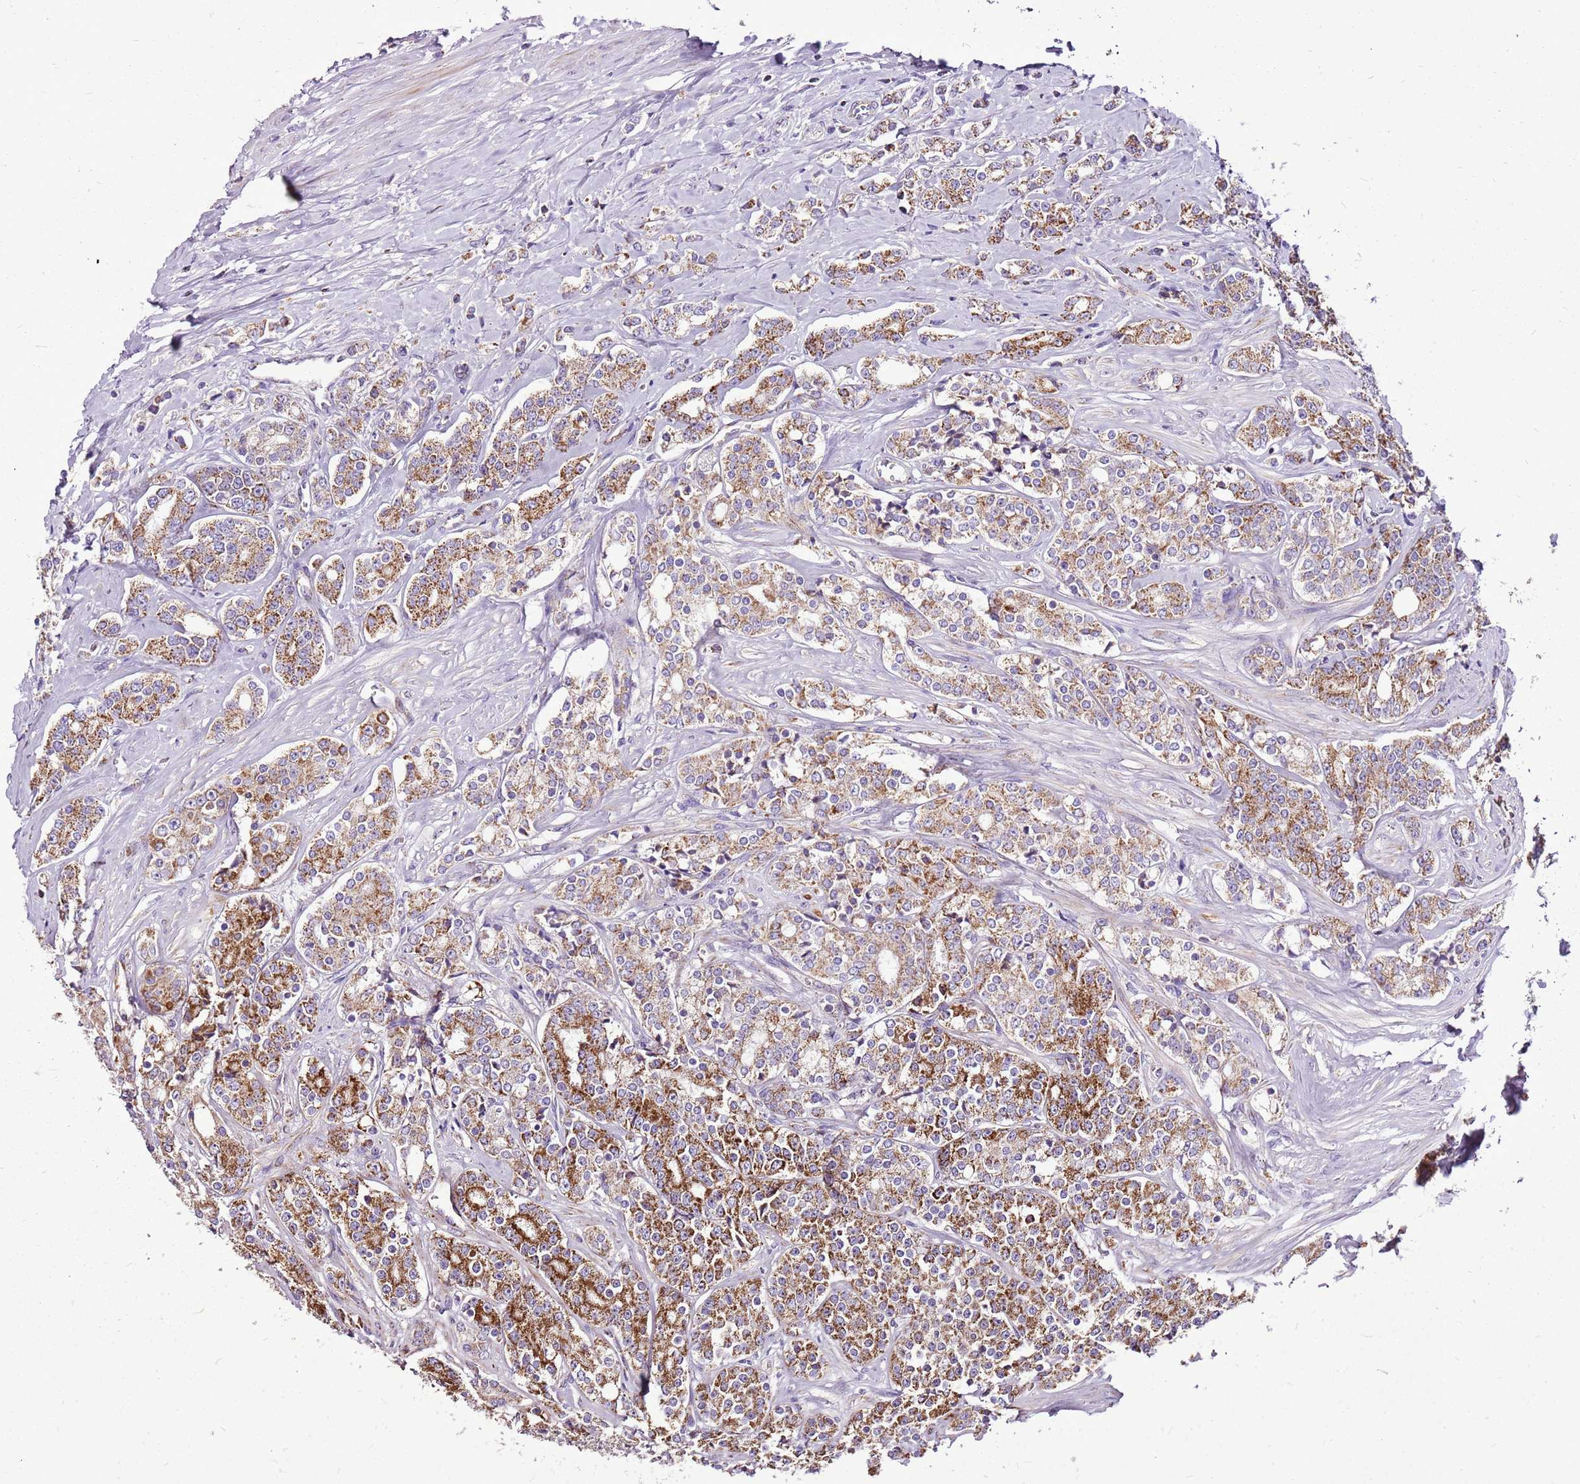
{"staining": {"intensity": "moderate", "quantity": ">75%", "location": "cytoplasmic/membranous"}, "tissue": "prostate cancer", "cell_type": "Tumor cells", "image_type": "cancer", "snomed": [{"axis": "morphology", "description": "Adenocarcinoma, High grade"}, {"axis": "topography", "description": "Prostate"}], "caption": "High-power microscopy captured an IHC histopathology image of prostate high-grade adenocarcinoma, revealing moderate cytoplasmic/membranous staining in about >75% of tumor cells. (DAB = brown stain, brightfield microscopy at high magnification).", "gene": "GCDH", "patient": {"sex": "male", "age": 62}}